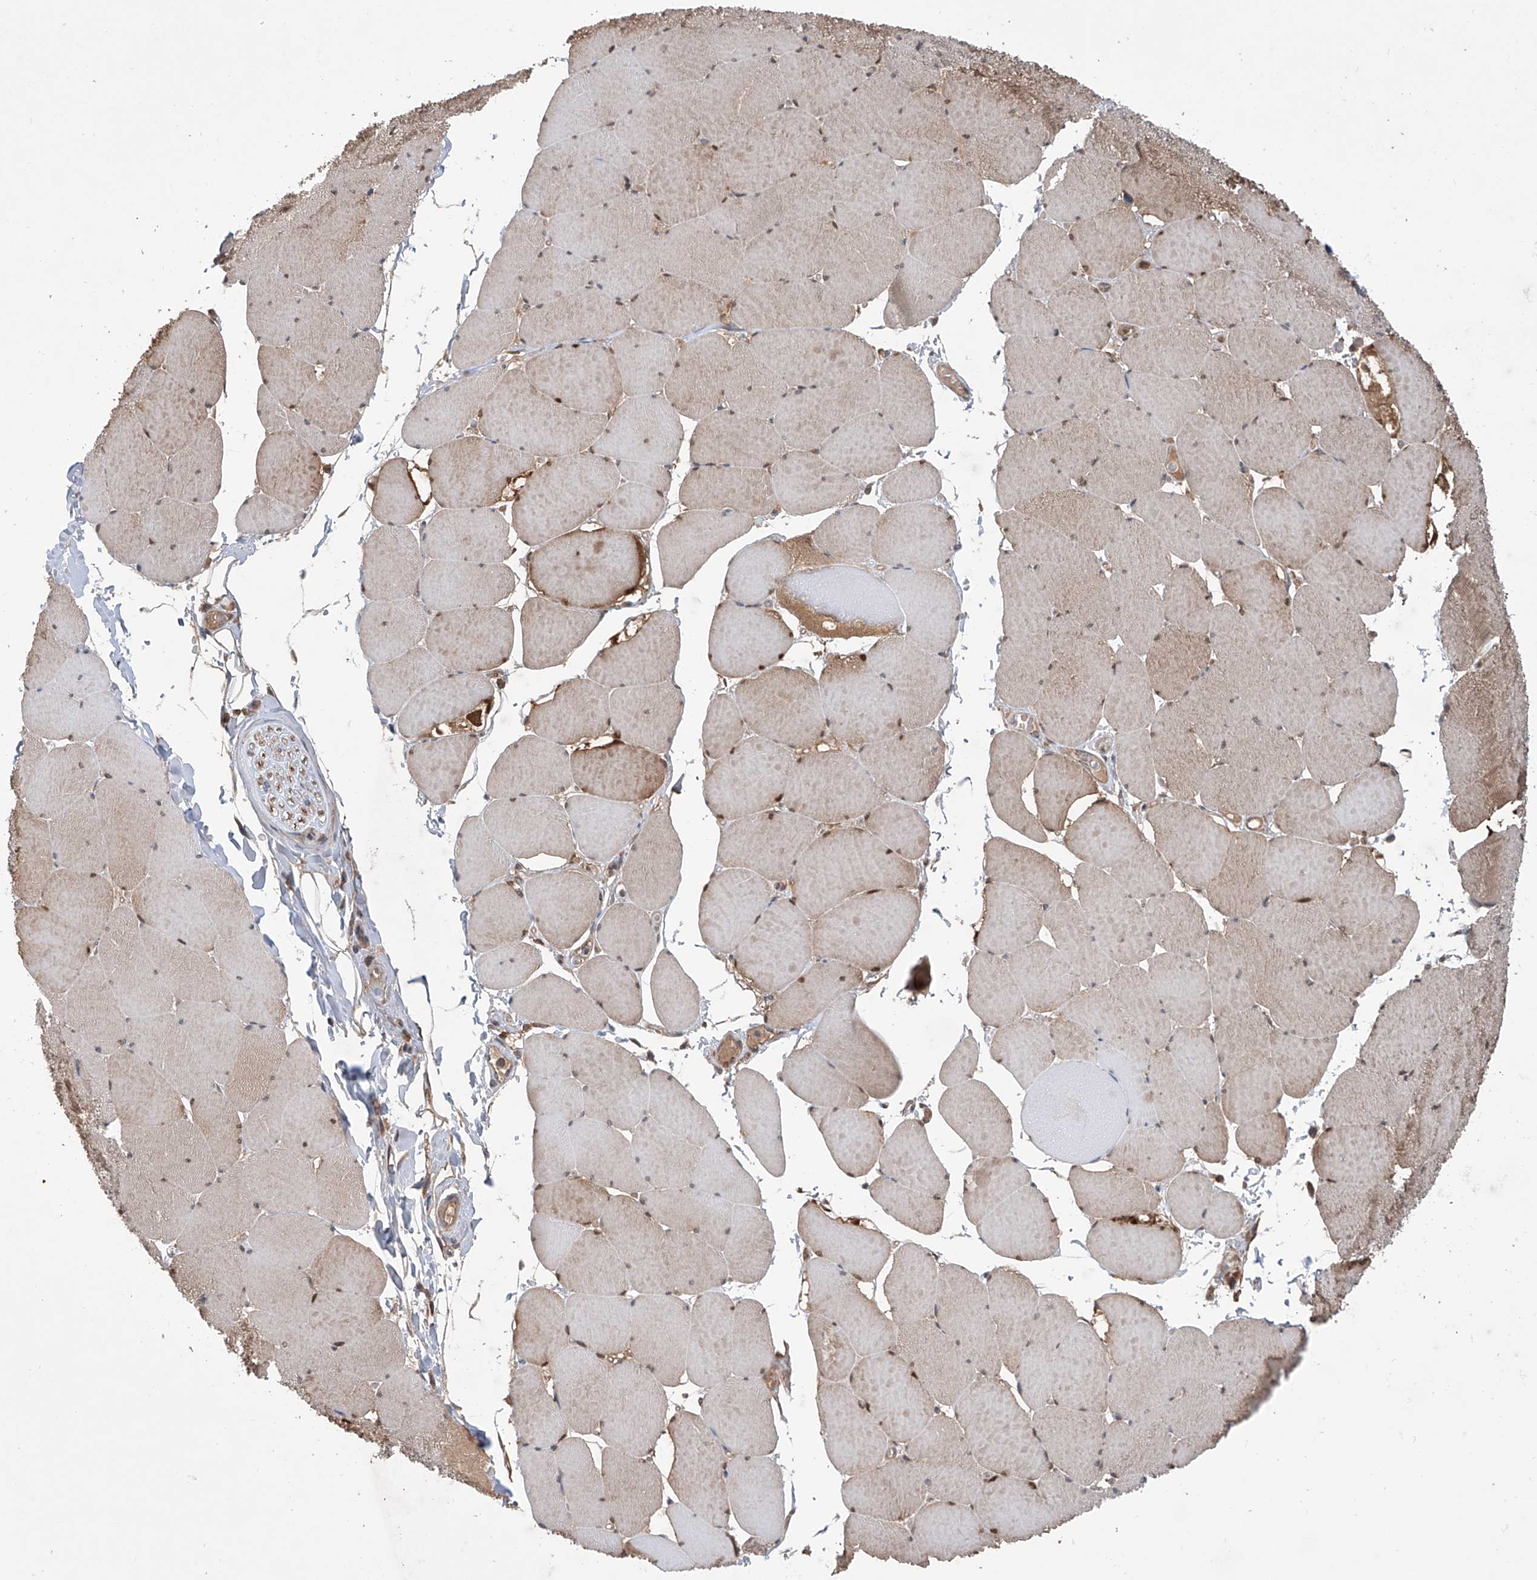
{"staining": {"intensity": "moderate", "quantity": "25%-75%", "location": "cytoplasmic/membranous"}, "tissue": "skeletal muscle", "cell_type": "Myocytes", "image_type": "normal", "snomed": [{"axis": "morphology", "description": "Normal tissue, NOS"}, {"axis": "topography", "description": "Skeletal muscle"}, {"axis": "topography", "description": "Head-Neck"}], "caption": "This is a micrograph of IHC staining of benign skeletal muscle, which shows moderate positivity in the cytoplasmic/membranous of myocytes.", "gene": "HOXC8", "patient": {"sex": "male", "age": 66}}